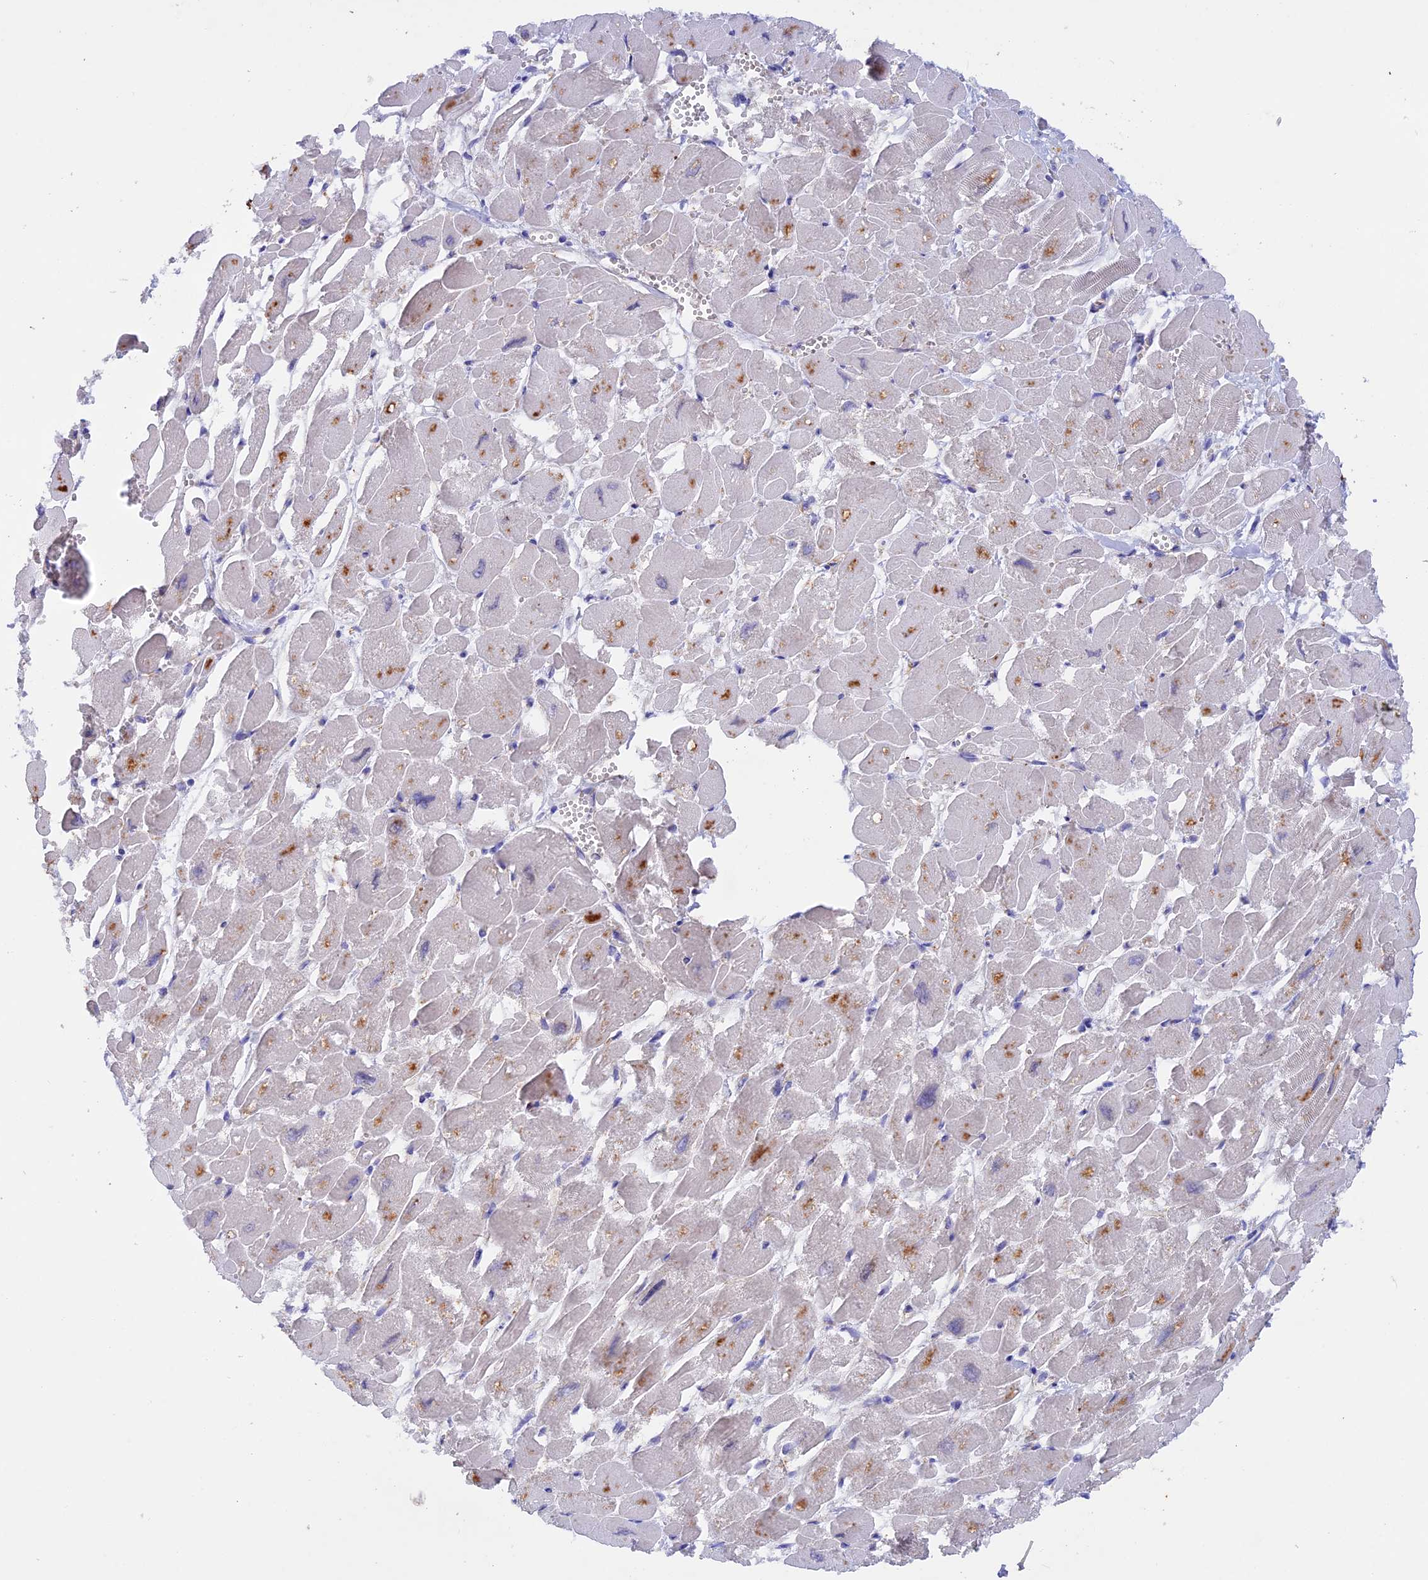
{"staining": {"intensity": "negative", "quantity": "none", "location": "none"}, "tissue": "heart muscle", "cell_type": "Cardiomyocytes", "image_type": "normal", "snomed": [{"axis": "morphology", "description": "Normal tissue, NOS"}, {"axis": "topography", "description": "Heart"}], "caption": "Immunohistochemistry photomicrograph of normal human heart muscle stained for a protein (brown), which shows no positivity in cardiomyocytes.", "gene": "GK5", "patient": {"sex": "male", "age": 54}}